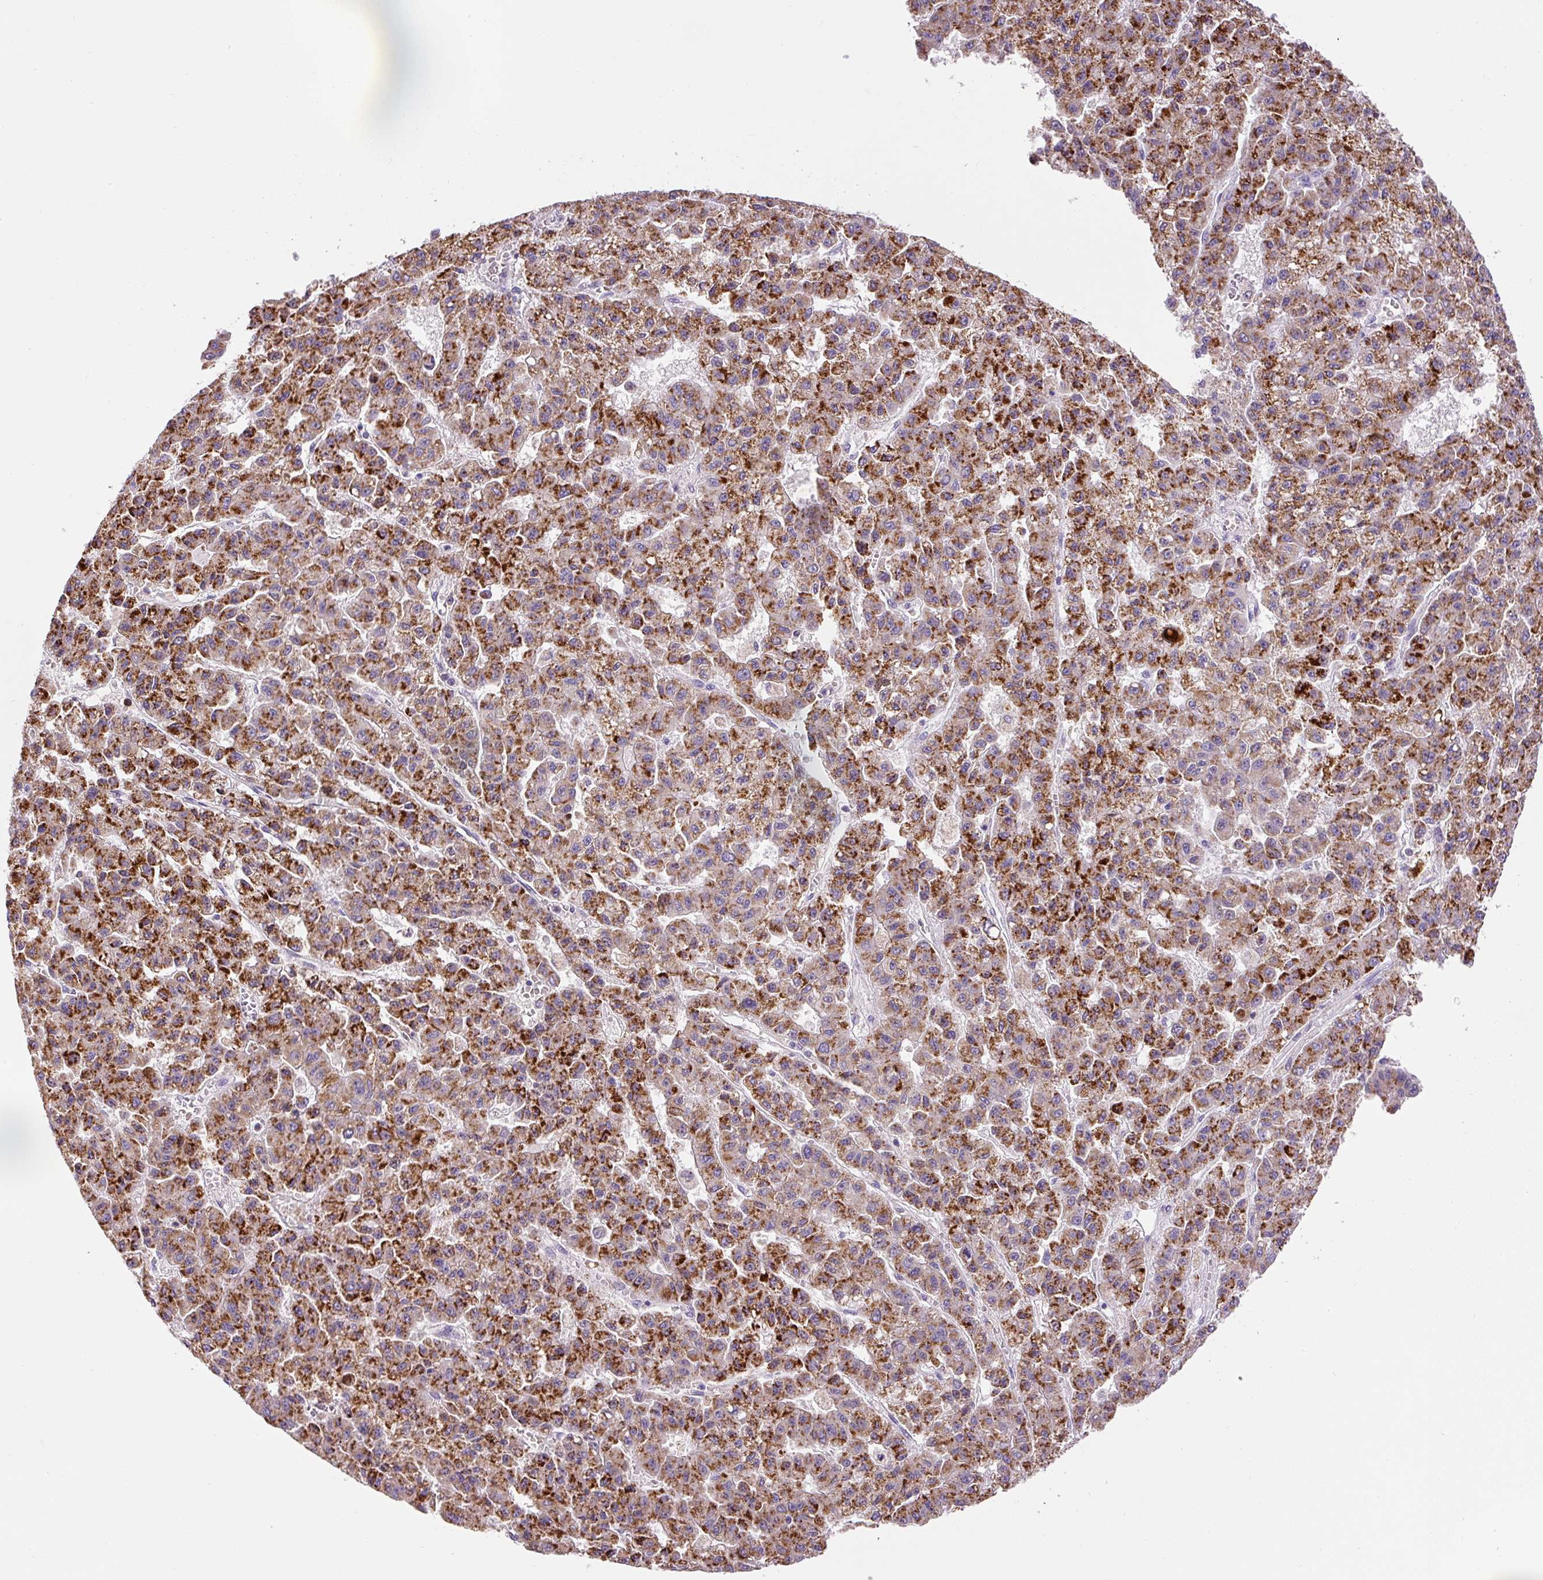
{"staining": {"intensity": "strong", "quantity": ">75%", "location": "cytoplasmic/membranous"}, "tissue": "liver cancer", "cell_type": "Tumor cells", "image_type": "cancer", "snomed": [{"axis": "morphology", "description": "Carcinoma, Hepatocellular, NOS"}, {"axis": "topography", "description": "Liver"}], "caption": "This photomicrograph exhibits hepatocellular carcinoma (liver) stained with immunohistochemistry to label a protein in brown. The cytoplasmic/membranous of tumor cells show strong positivity for the protein. Nuclei are counter-stained blue.", "gene": "ZNF596", "patient": {"sex": "male", "age": 70}}